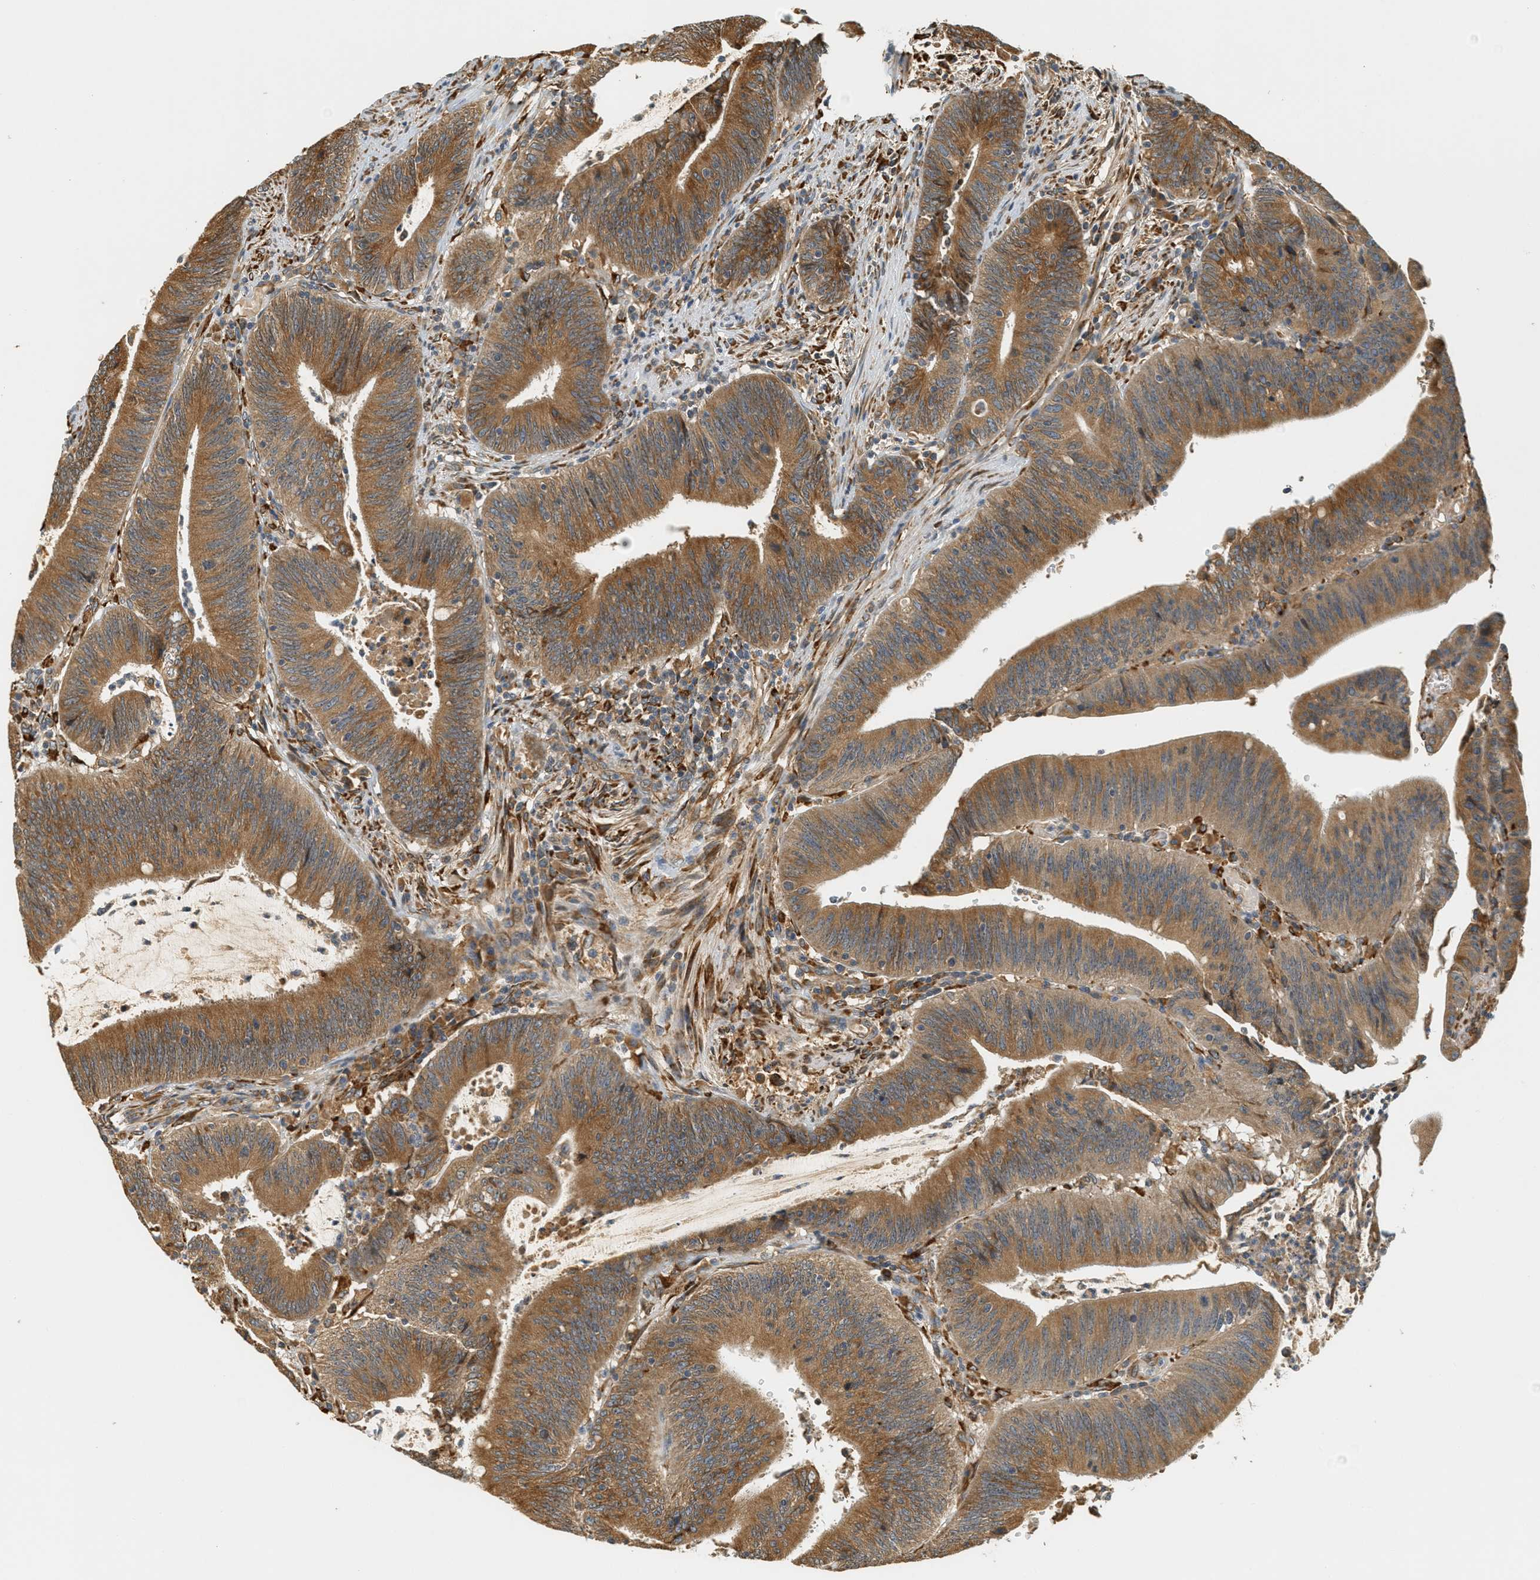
{"staining": {"intensity": "moderate", "quantity": ">75%", "location": "cytoplasmic/membranous"}, "tissue": "colorectal cancer", "cell_type": "Tumor cells", "image_type": "cancer", "snomed": [{"axis": "morphology", "description": "Normal tissue, NOS"}, {"axis": "morphology", "description": "Adenocarcinoma, NOS"}, {"axis": "topography", "description": "Rectum"}], "caption": "Immunohistochemistry (IHC) photomicrograph of human colorectal adenocarcinoma stained for a protein (brown), which reveals medium levels of moderate cytoplasmic/membranous expression in approximately >75% of tumor cells.", "gene": "PDK1", "patient": {"sex": "female", "age": 66}}